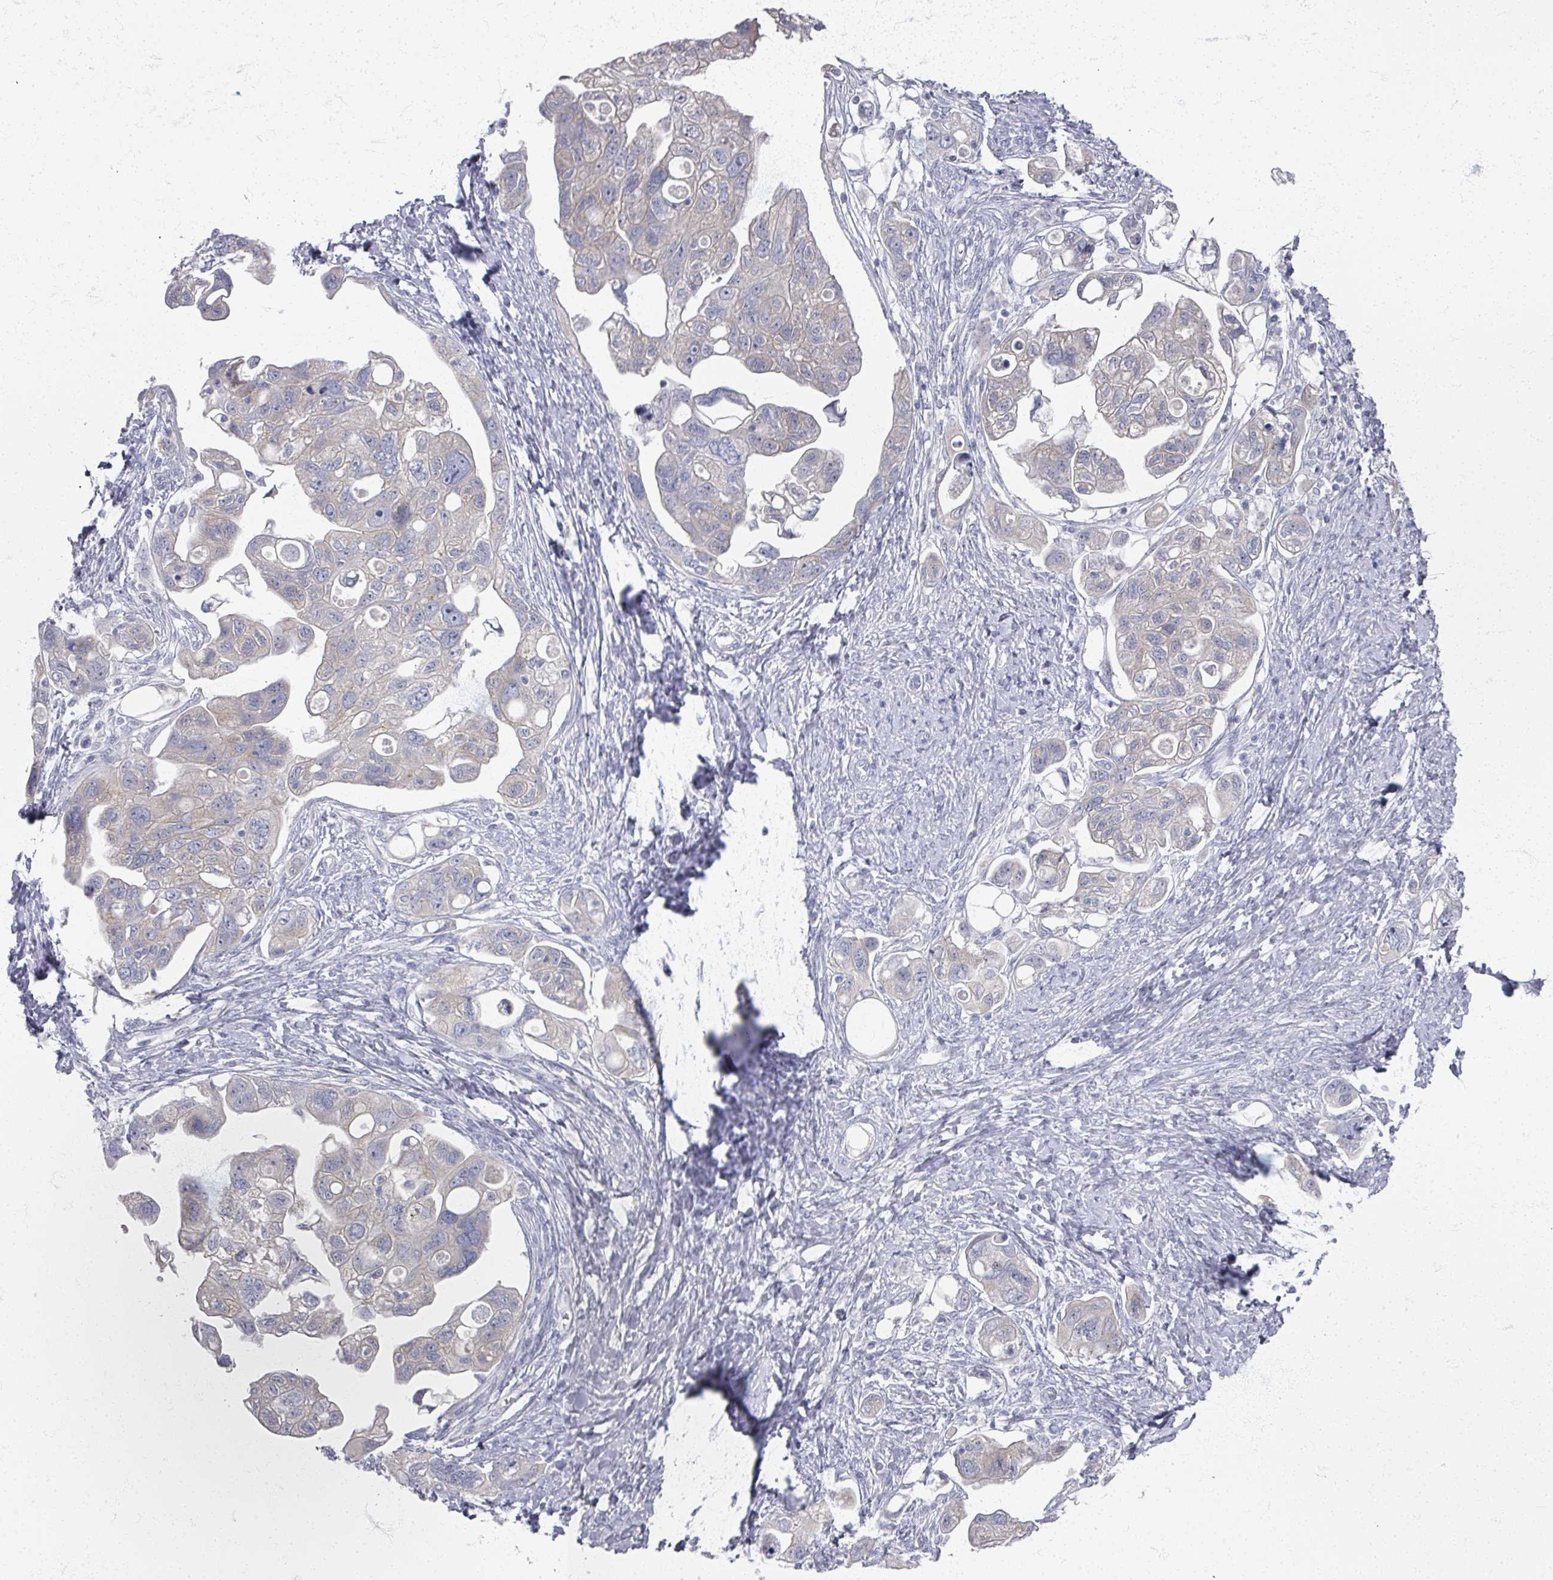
{"staining": {"intensity": "weak", "quantity": "<25%", "location": "cytoplasmic/membranous"}, "tissue": "ovarian cancer", "cell_type": "Tumor cells", "image_type": "cancer", "snomed": [{"axis": "morphology", "description": "Carcinoma, NOS"}, {"axis": "morphology", "description": "Cystadenocarcinoma, serous, NOS"}, {"axis": "topography", "description": "Ovary"}], "caption": "An immunohistochemistry micrograph of ovarian cancer (carcinoma) is shown. There is no staining in tumor cells of ovarian cancer (carcinoma). Brightfield microscopy of immunohistochemistry (IHC) stained with DAB (3,3'-diaminobenzidine) (brown) and hematoxylin (blue), captured at high magnification.", "gene": "TTYH3", "patient": {"sex": "female", "age": 69}}